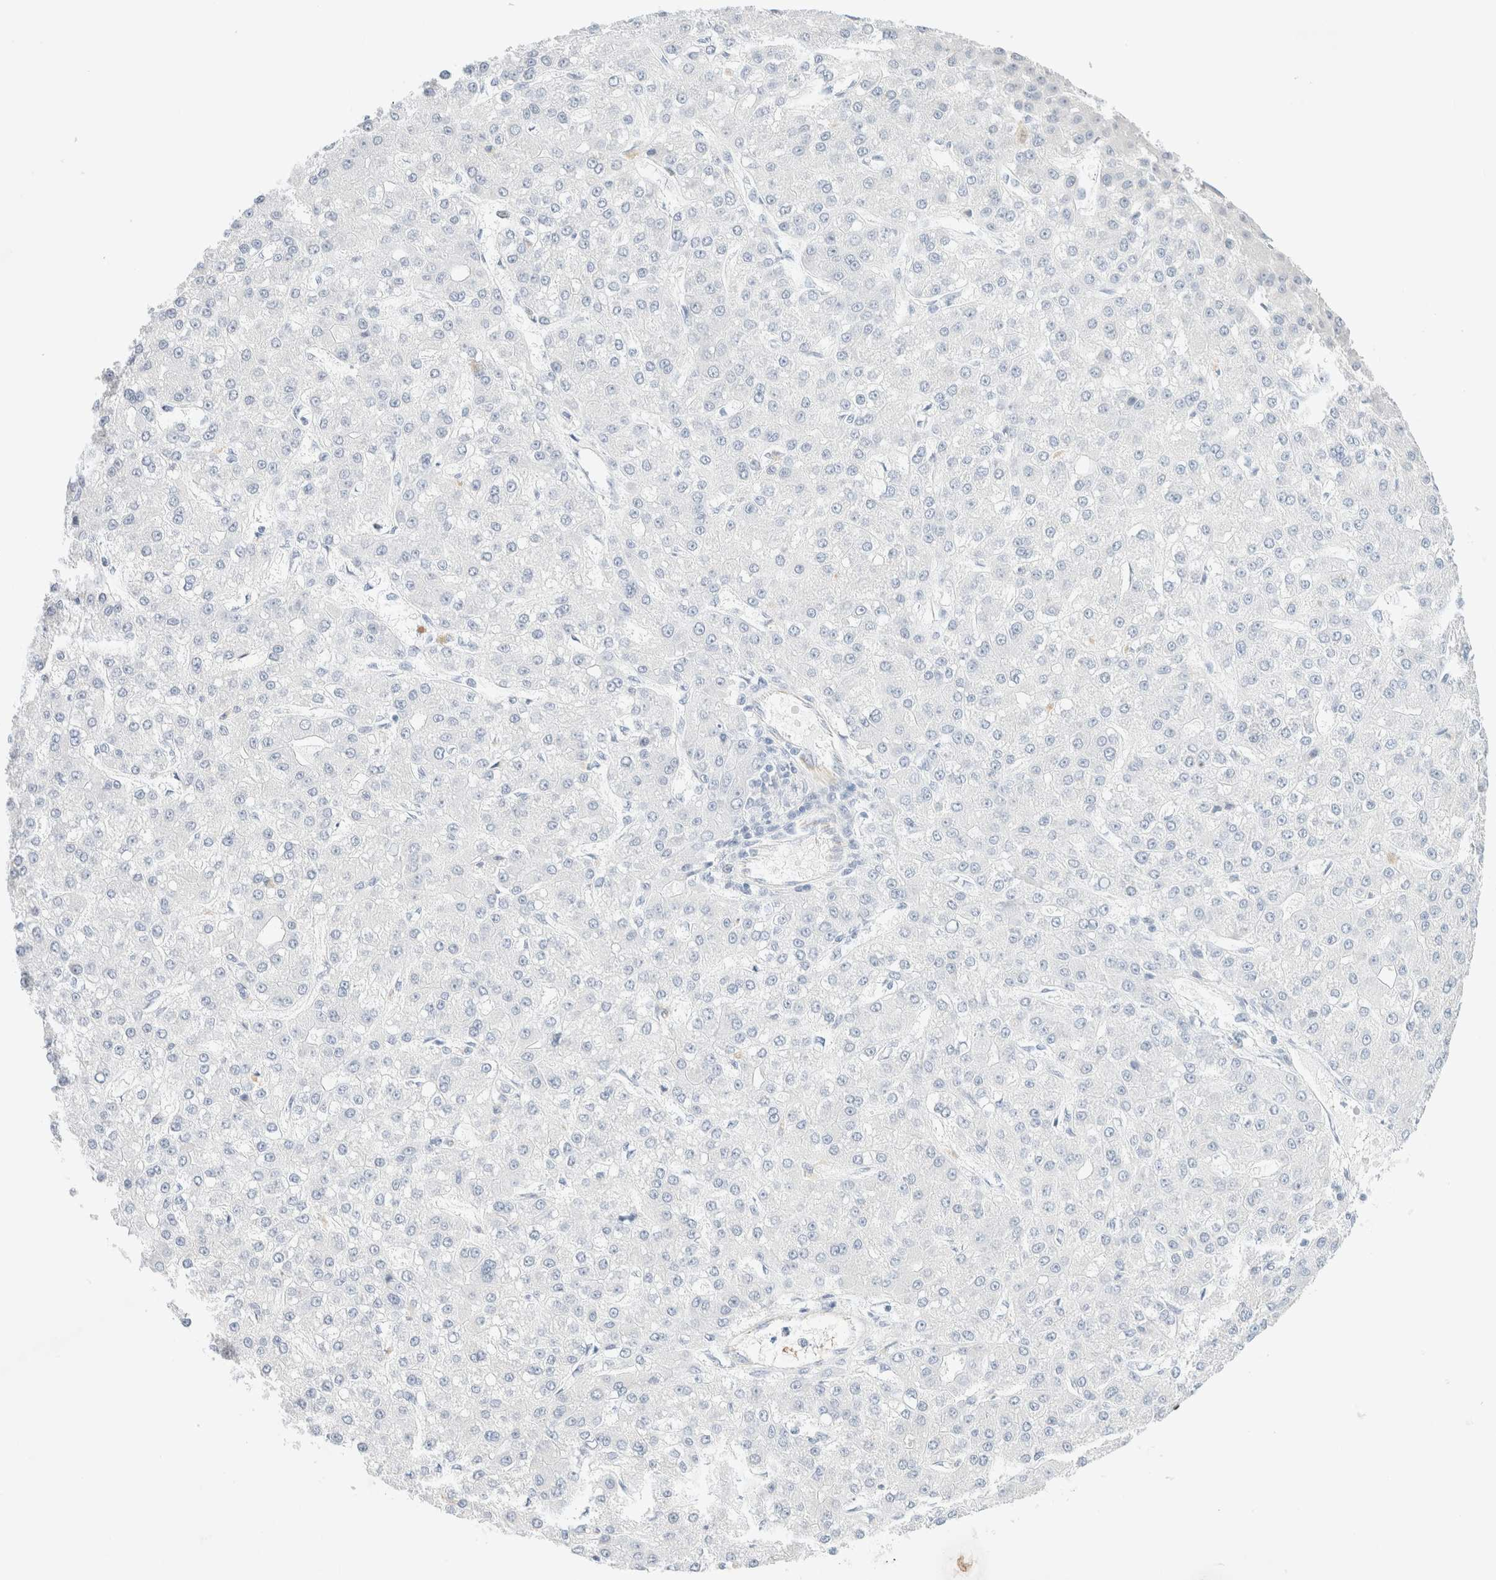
{"staining": {"intensity": "negative", "quantity": "none", "location": "none"}, "tissue": "liver cancer", "cell_type": "Tumor cells", "image_type": "cancer", "snomed": [{"axis": "morphology", "description": "Carcinoma, Hepatocellular, NOS"}, {"axis": "topography", "description": "Liver"}], "caption": "A micrograph of hepatocellular carcinoma (liver) stained for a protein displays no brown staining in tumor cells.", "gene": "SLC25A48", "patient": {"sex": "male", "age": 67}}